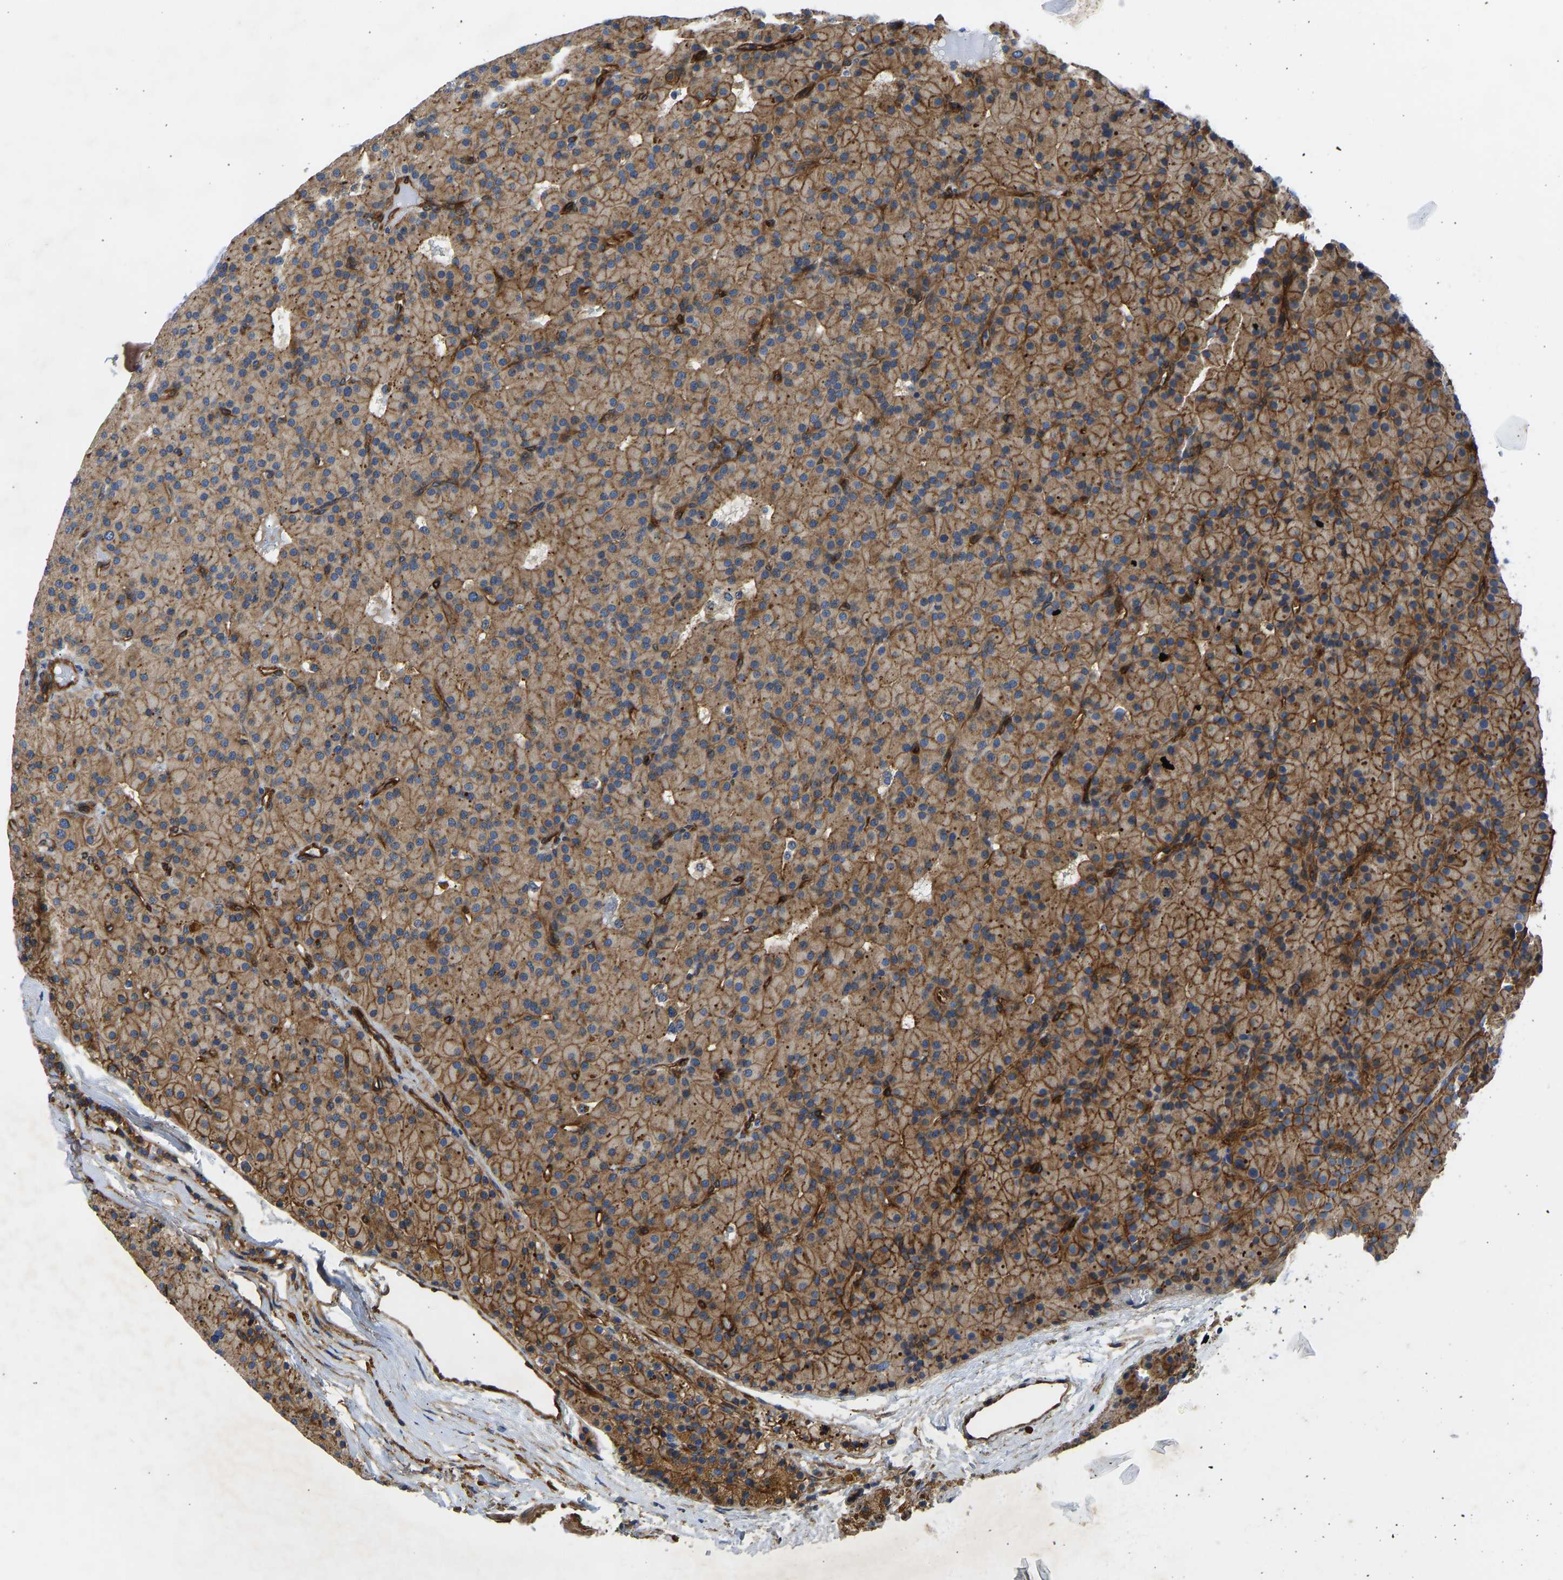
{"staining": {"intensity": "moderate", "quantity": ">75%", "location": "cytoplasmic/membranous"}, "tissue": "parathyroid gland", "cell_type": "Glandular cells", "image_type": "normal", "snomed": [{"axis": "morphology", "description": "Normal tissue, NOS"}, {"axis": "morphology", "description": "Adenoma, NOS"}, {"axis": "topography", "description": "Parathyroid gland"}], "caption": "Parathyroid gland stained with a brown dye shows moderate cytoplasmic/membranous positive staining in about >75% of glandular cells.", "gene": "MYO1C", "patient": {"sex": "male", "age": 75}}